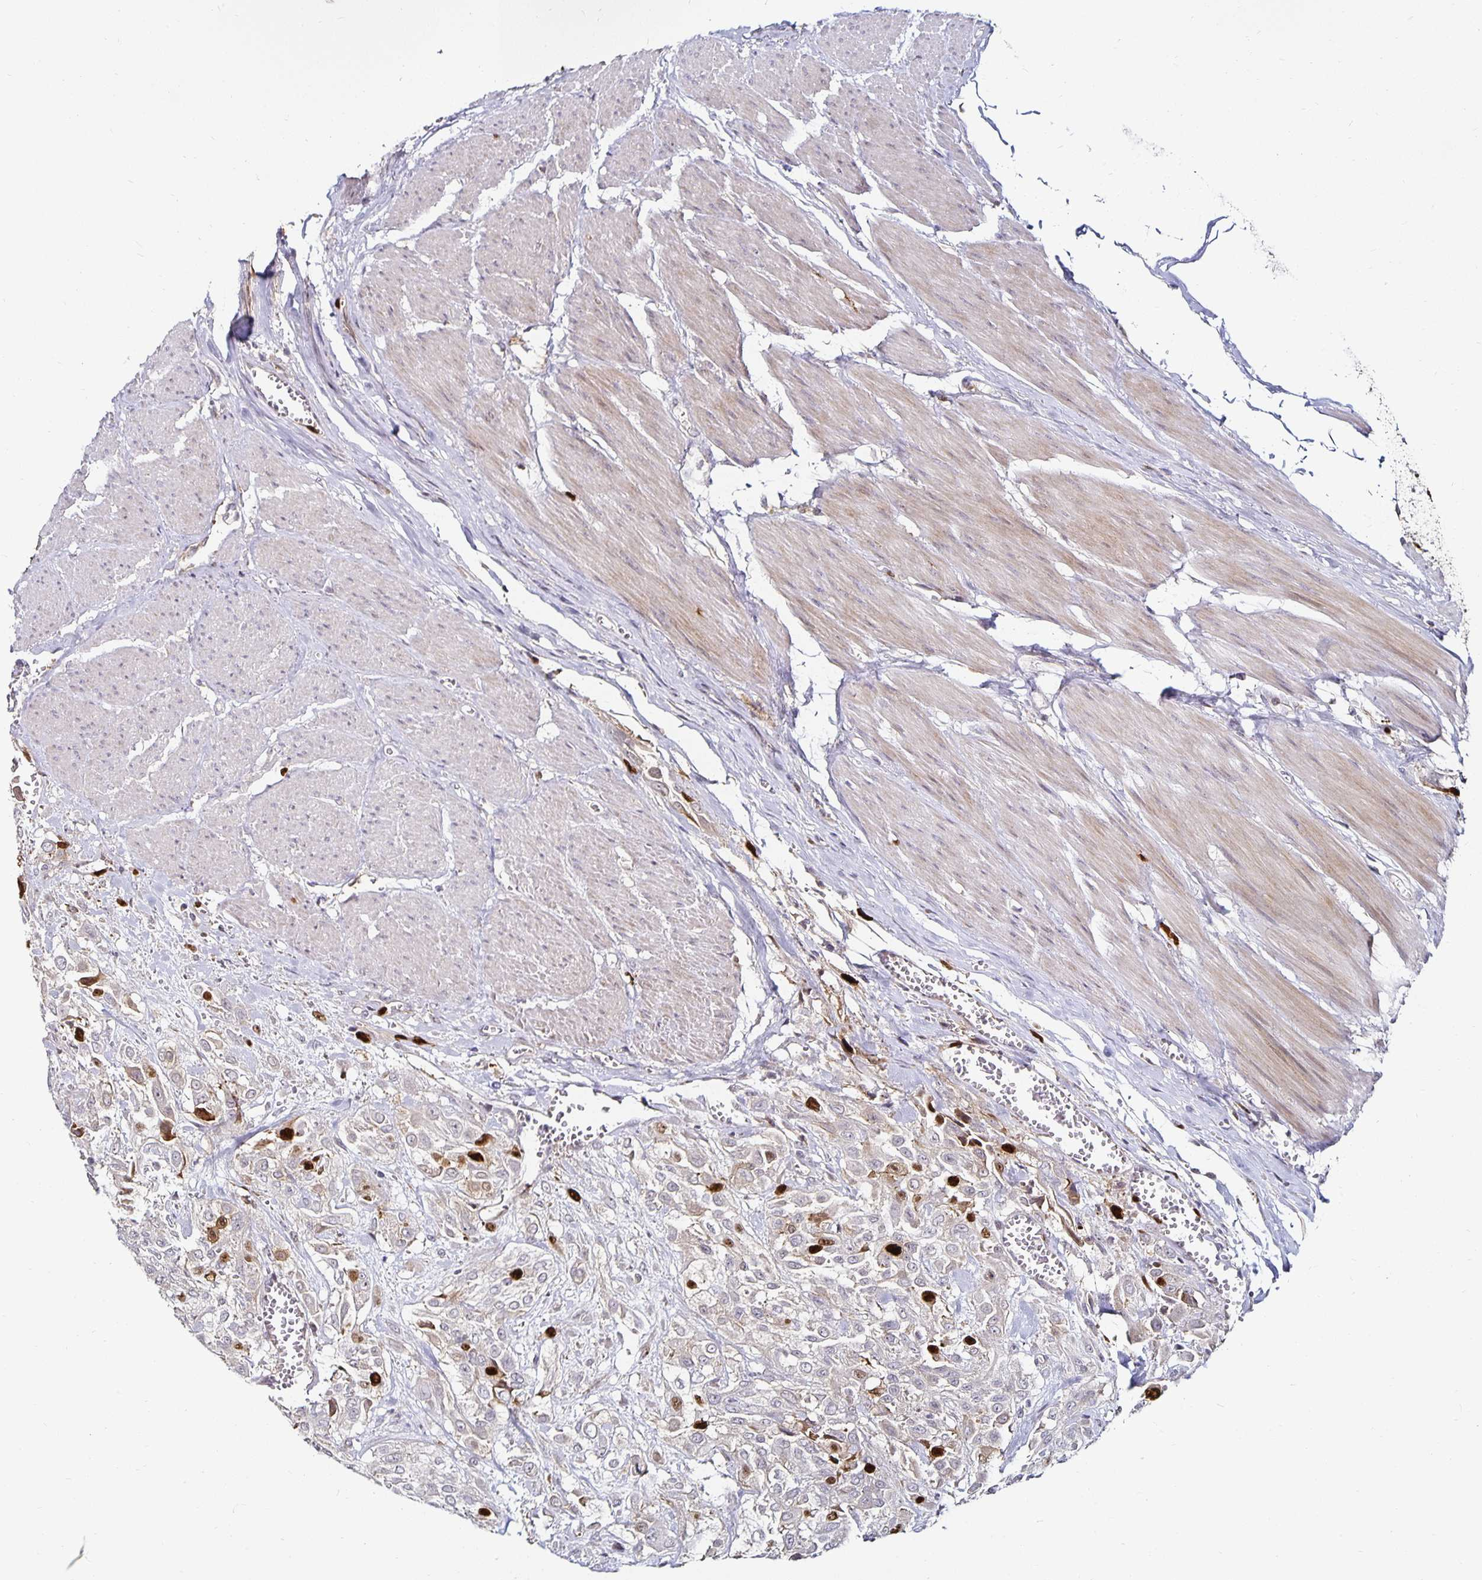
{"staining": {"intensity": "strong", "quantity": "<25%", "location": "nuclear"}, "tissue": "urothelial cancer", "cell_type": "Tumor cells", "image_type": "cancer", "snomed": [{"axis": "morphology", "description": "Urothelial carcinoma, High grade"}, {"axis": "topography", "description": "Urinary bladder"}], "caption": "Tumor cells show medium levels of strong nuclear positivity in about <25% of cells in human urothelial carcinoma (high-grade).", "gene": "ANLN", "patient": {"sex": "male", "age": 57}}